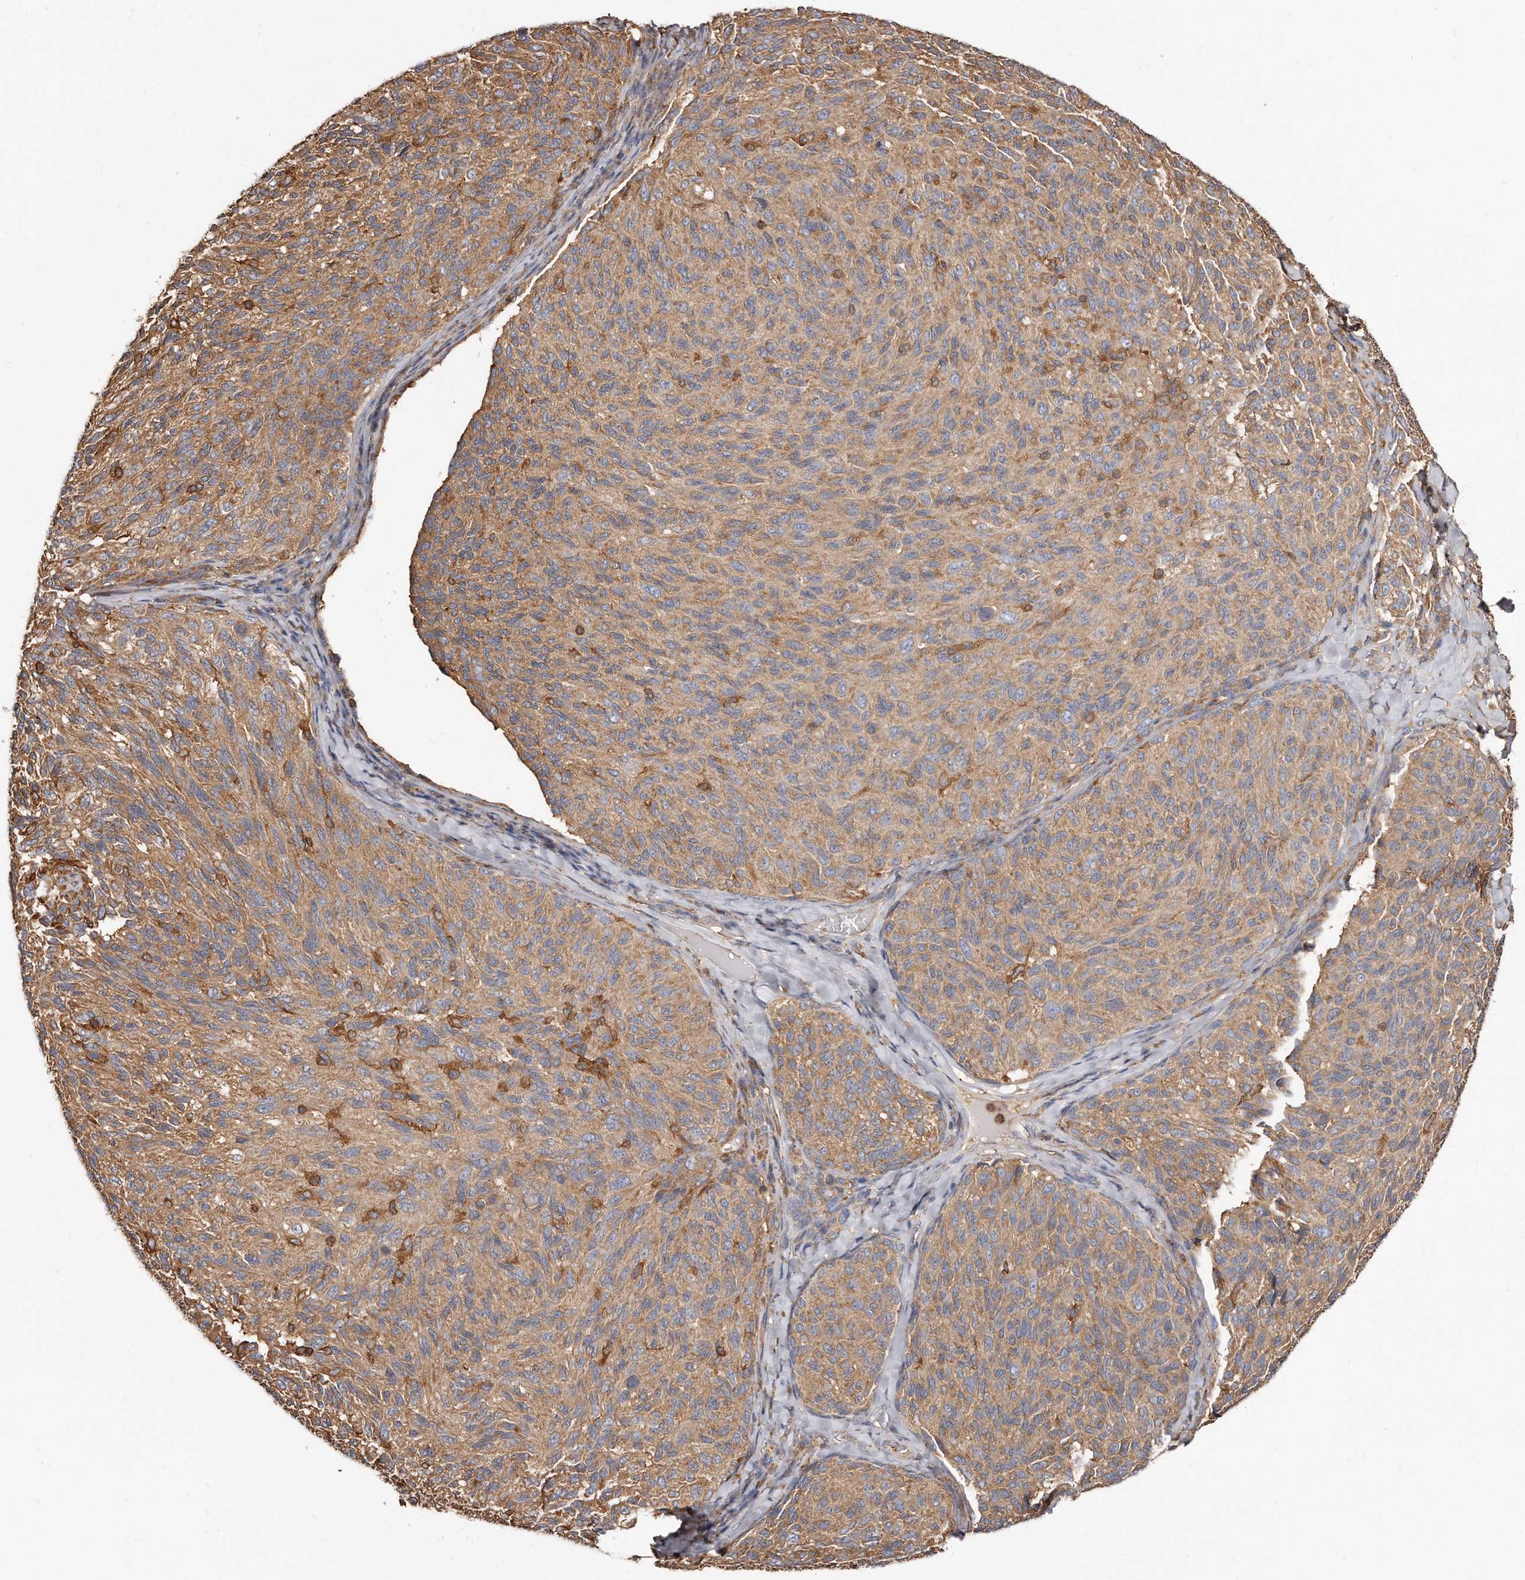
{"staining": {"intensity": "moderate", "quantity": ">75%", "location": "cytoplasmic/membranous"}, "tissue": "melanoma", "cell_type": "Tumor cells", "image_type": "cancer", "snomed": [{"axis": "morphology", "description": "Malignant melanoma, NOS"}, {"axis": "topography", "description": "Skin"}], "caption": "Brown immunohistochemical staining in malignant melanoma reveals moderate cytoplasmic/membranous positivity in approximately >75% of tumor cells. The staining was performed using DAB, with brown indicating positive protein expression. Nuclei are stained blue with hematoxylin.", "gene": "CAP1", "patient": {"sex": "female", "age": 73}}